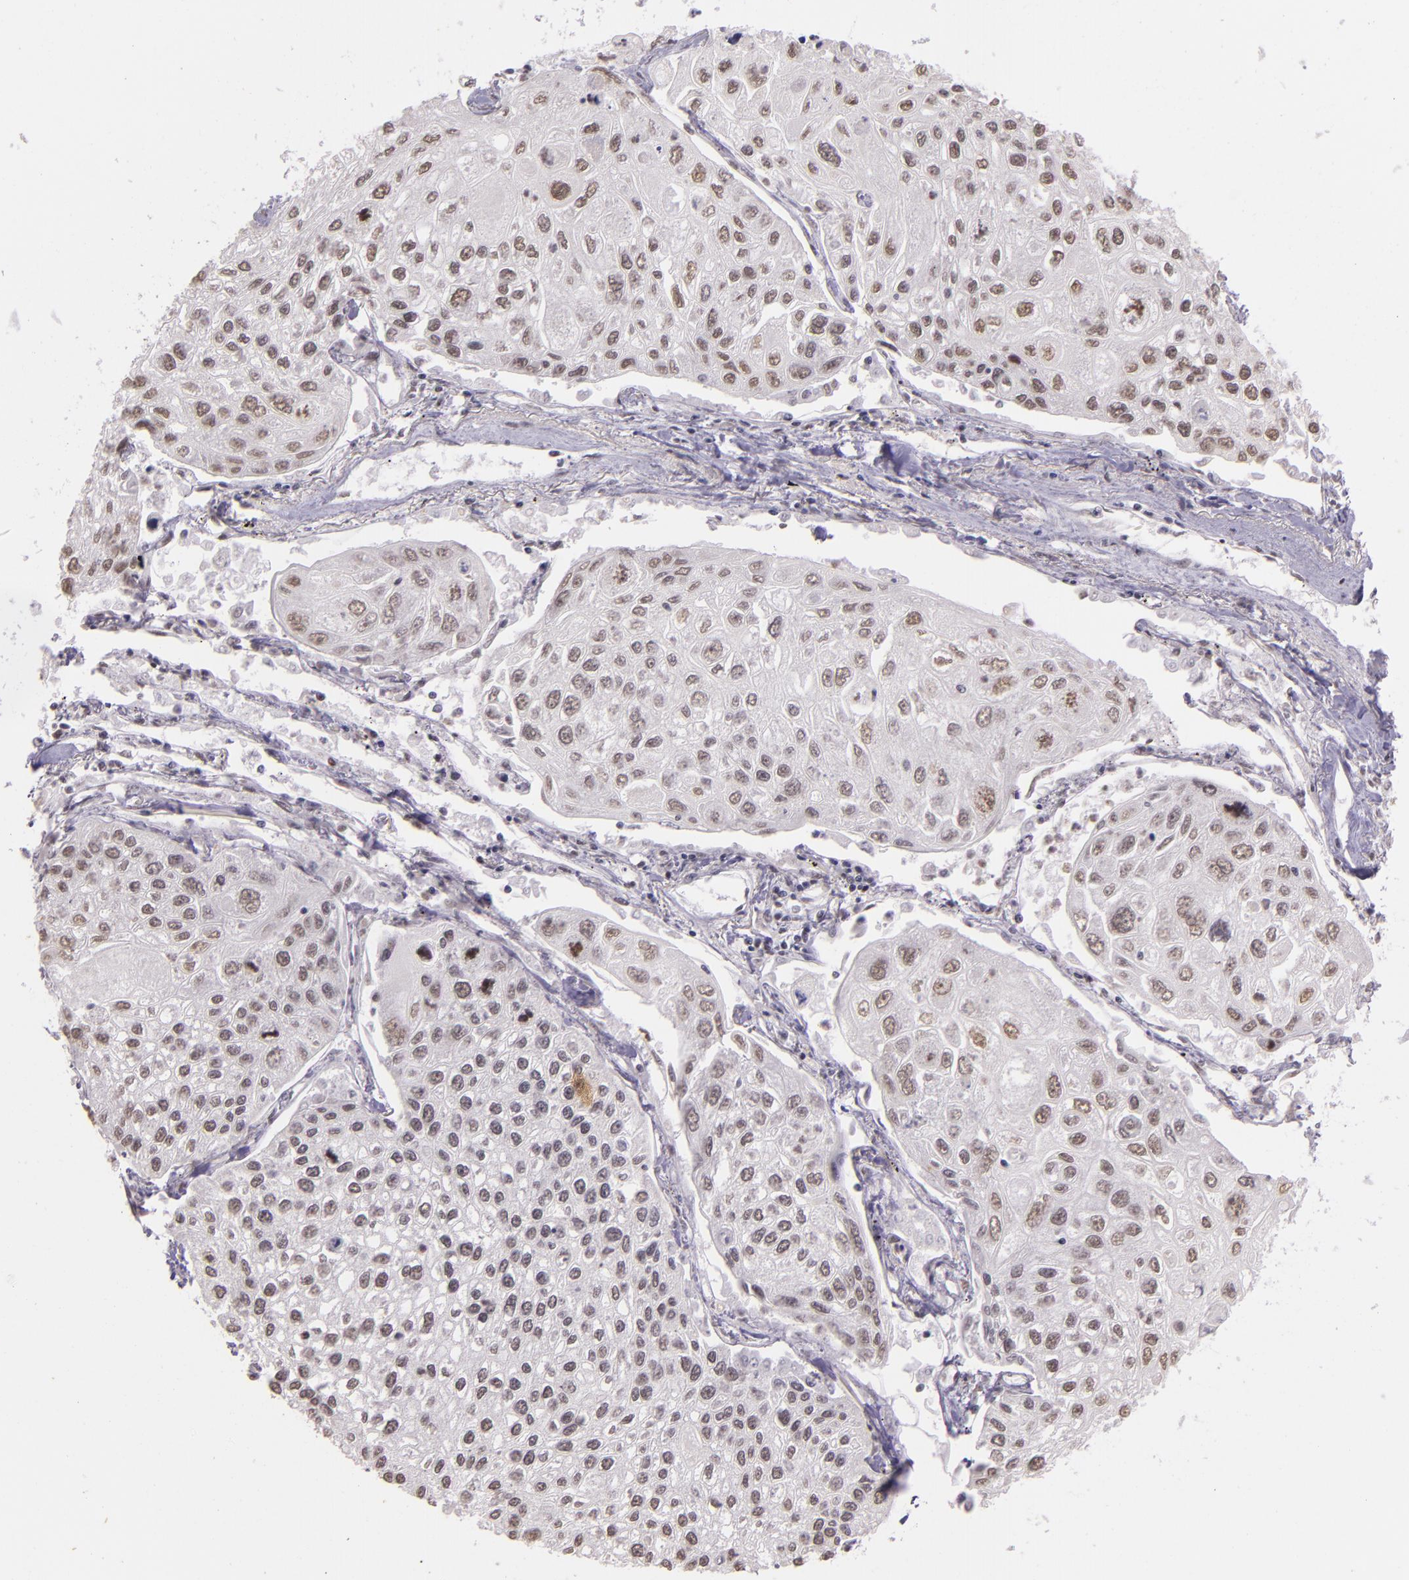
{"staining": {"intensity": "weak", "quantity": "25%-75%", "location": "nuclear"}, "tissue": "lung cancer", "cell_type": "Tumor cells", "image_type": "cancer", "snomed": [{"axis": "morphology", "description": "Squamous cell carcinoma, NOS"}, {"axis": "topography", "description": "Lung"}], "caption": "An immunohistochemistry (IHC) image of tumor tissue is shown. Protein staining in brown highlights weak nuclear positivity in lung squamous cell carcinoma within tumor cells.", "gene": "USF1", "patient": {"sex": "male", "age": 75}}